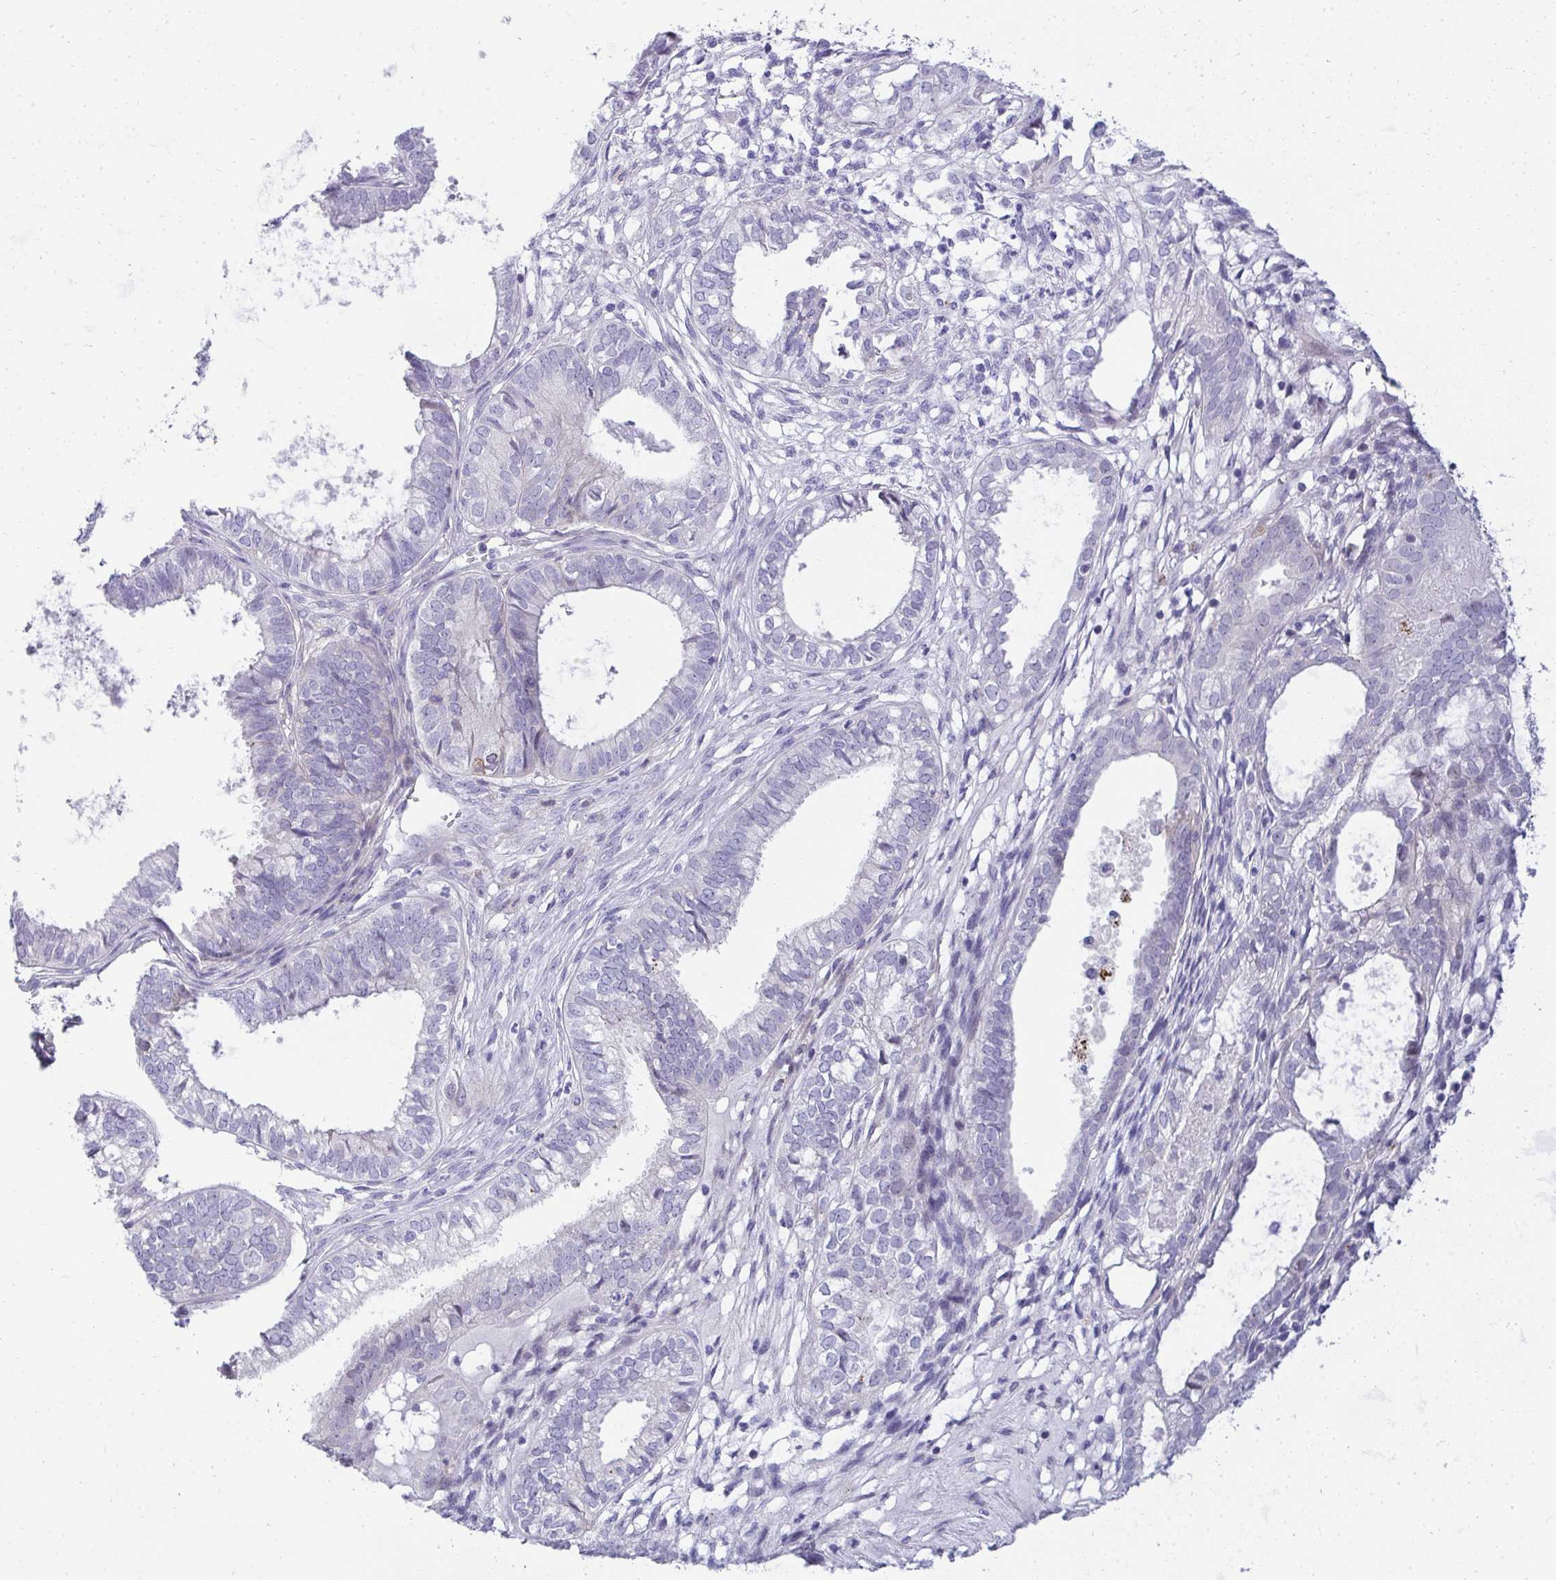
{"staining": {"intensity": "negative", "quantity": "none", "location": "none"}, "tissue": "ovarian cancer", "cell_type": "Tumor cells", "image_type": "cancer", "snomed": [{"axis": "morphology", "description": "Carcinoma, endometroid"}, {"axis": "topography", "description": "Ovary"}], "caption": "An image of human ovarian endometroid carcinoma is negative for staining in tumor cells.", "gene": "AK5", "patient": {"sex": "female", "age": 64}}